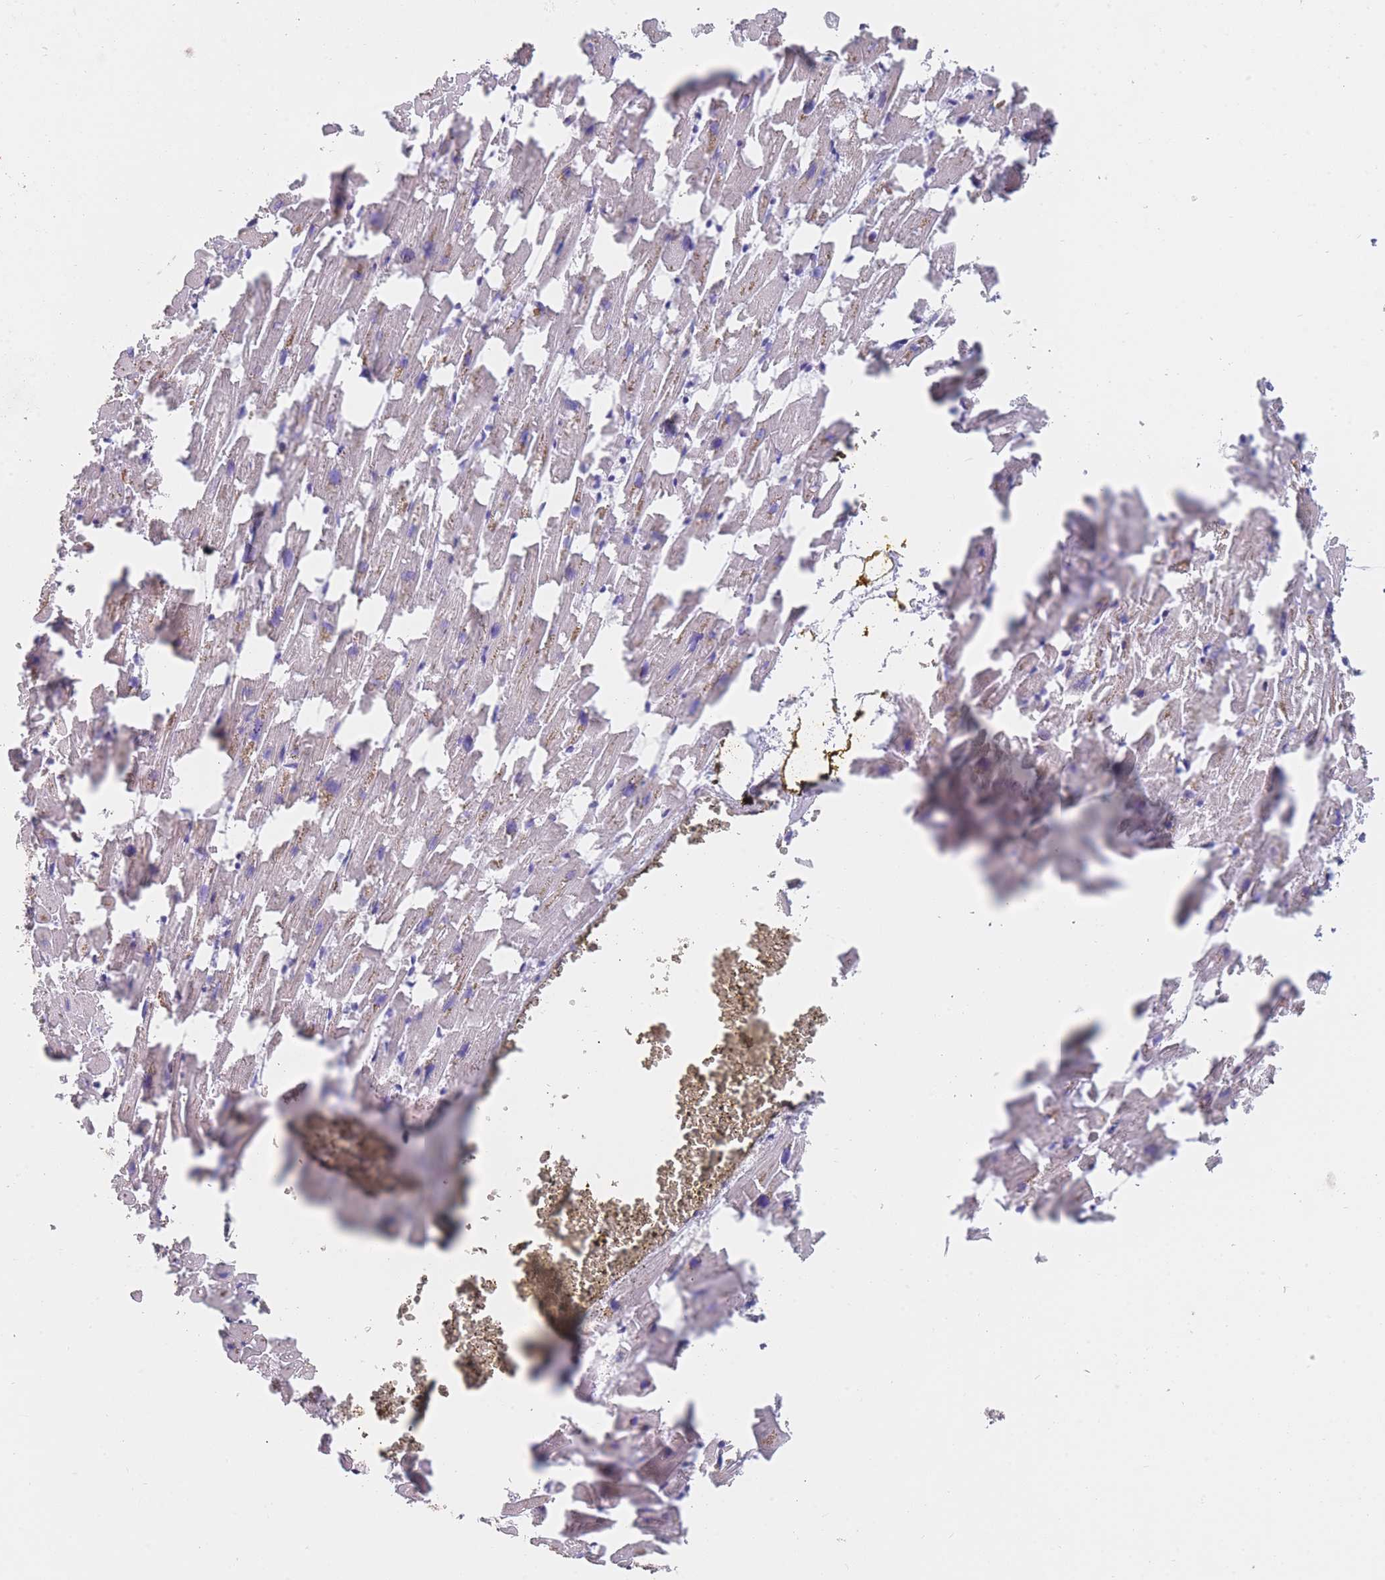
{"staining": {"intensity": "weak", "quantity": "<25%", "location": "cytoplasmic/membranous"}, "tissue": "heart muscle", "cell_type": "Cardiomyocytes", "image_type": "normal", "snomed": [{"axis": "morphology", "description": "Normal tissue, NOS"}, {"axis": "topography", "description": "Heart"}], "caption": "Immunohistochemistry photomicrograph of normal heart muscle stained for a protein (brown), which exhibits no expression in cardiomyocytes. (DAB immunohistochemistry (IHC) with hematoxylin counter stain).", "gene": "CLEC12A", "patient": {"sex": "female", "age": 64}}